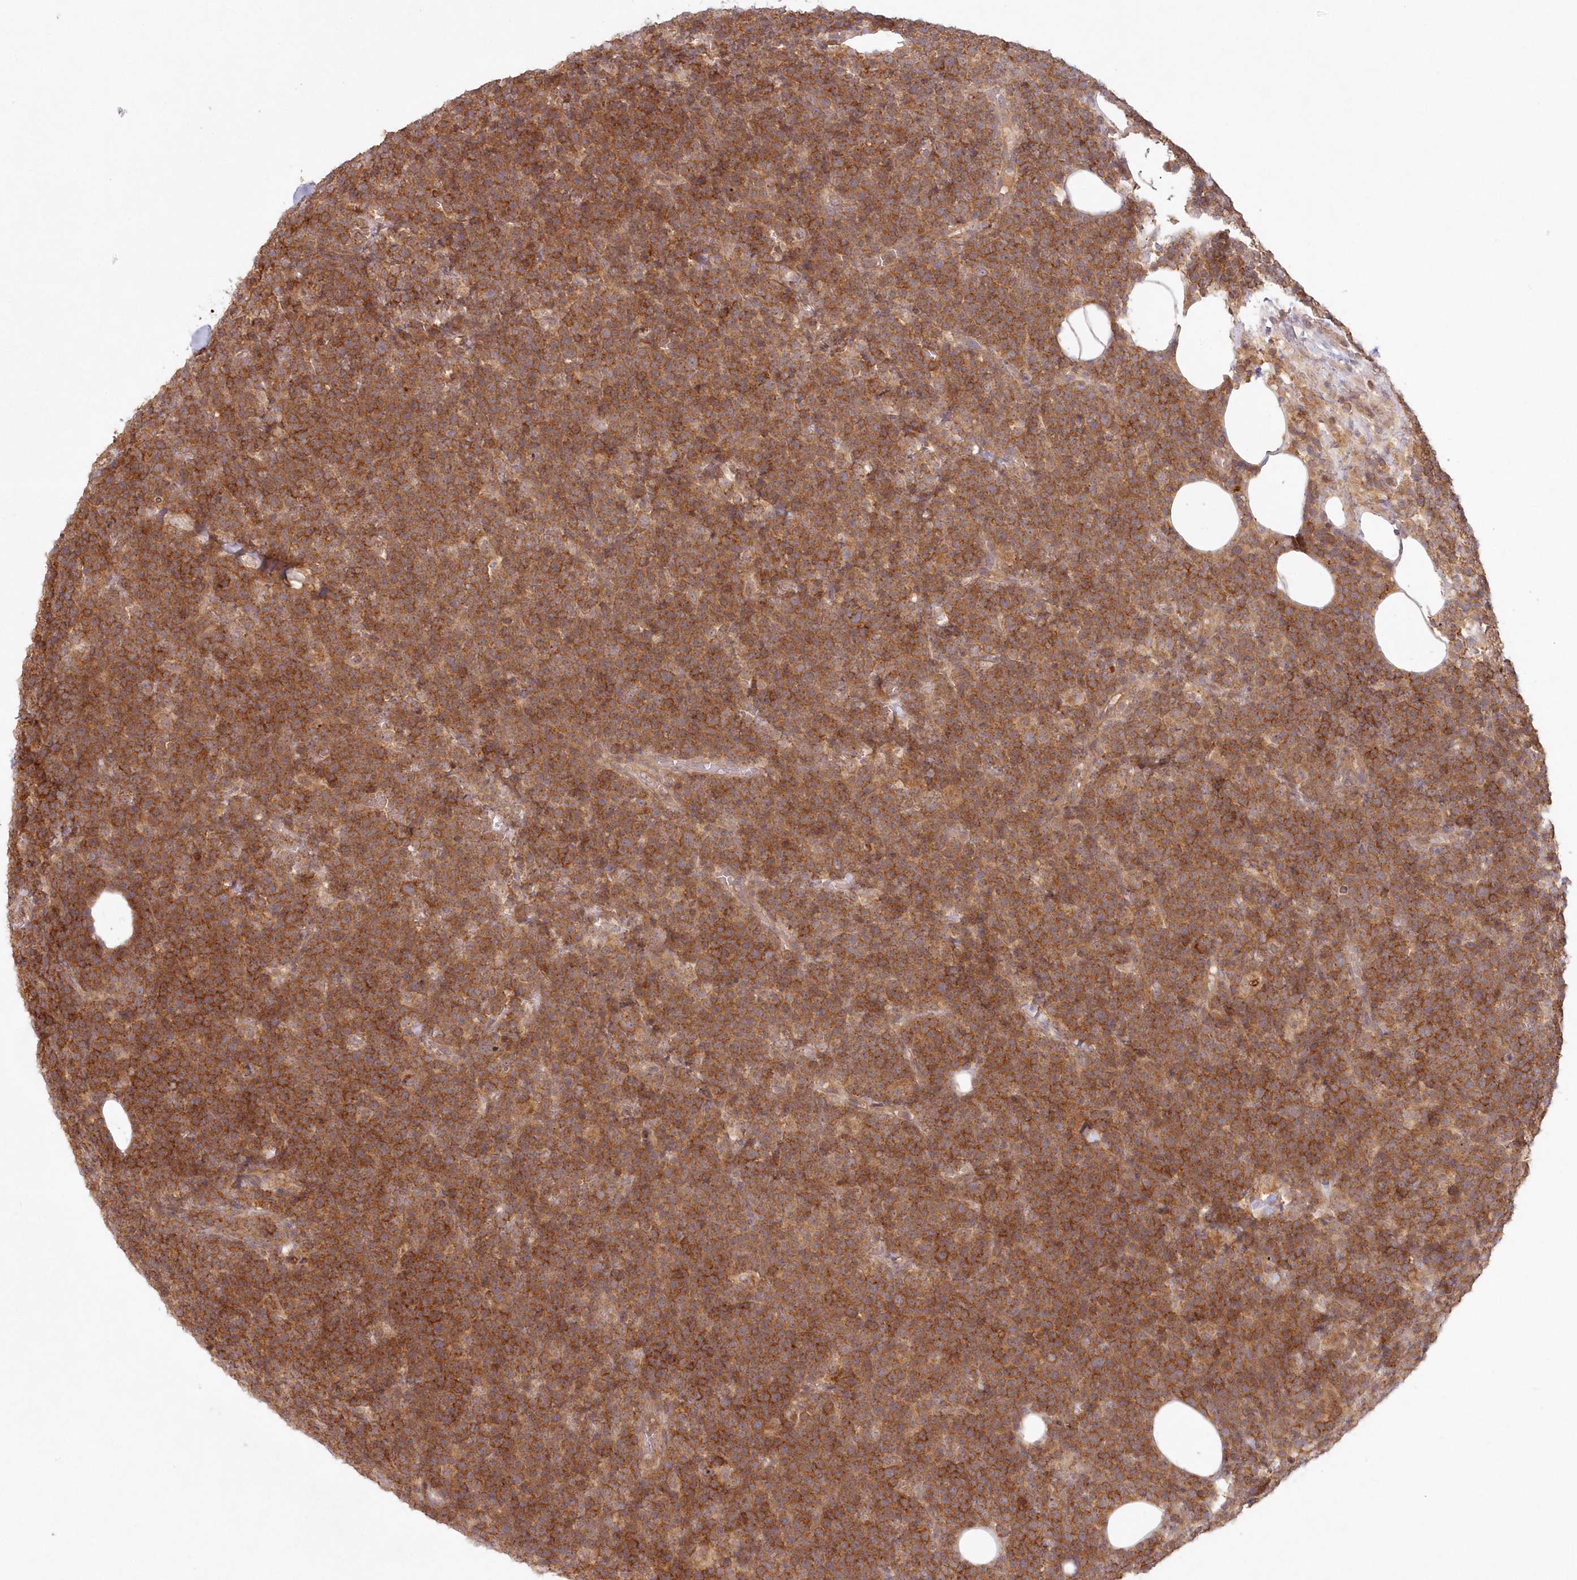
{"staining": {"intensity": "strong", "quantity": ">75%", "location": "cytoplasmic/membranous"}, "tissue": "lymphoma", "cell_type": "Tumor cells", "image_type": "cancer", "snomed": [{"axis": "morphology", "description": "Malignant lymphoma, non-Hodgkin's type, High grade"}, {"axis": "topography", "description": "Lymph node"}], "caption": "High-grade malignant lymphoma, non-Hodgkin's type was stained to show a protein in brown. There is high levels of strong cytoplasmic/membranous staining in about >75% of tumor cells.", "gene": "TOGARAM2", "patient": {"sex": "male", "age": 61}}